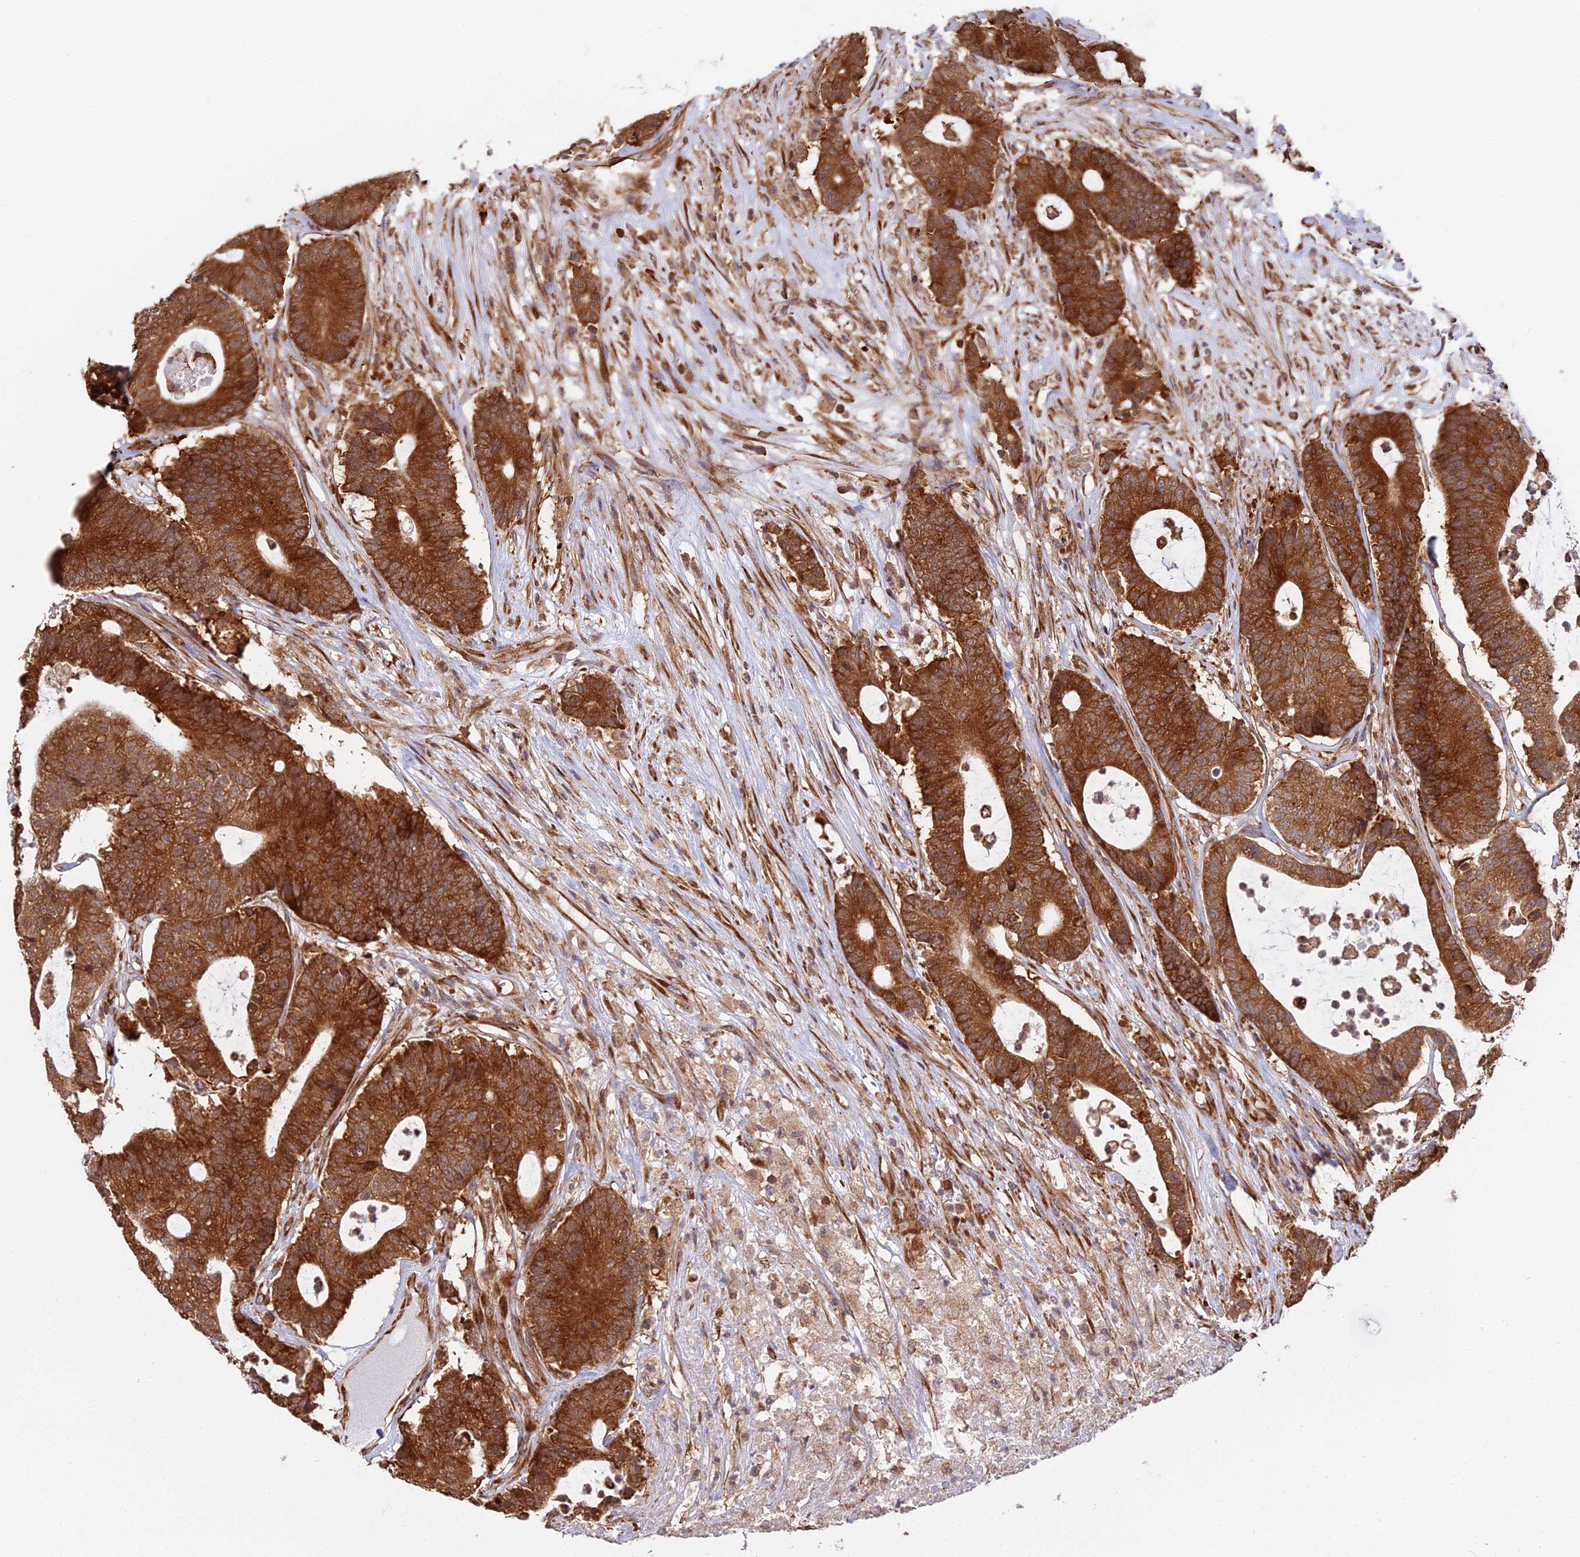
{"staining": {"intensity": "strong", "quantity": ">75%", "location": "cytoplasmic/membranous"}, "tissue": "colorectal cancer", "cell_type": "Tumor cells", "image_type": "cancer", "snomed": [{"axis": "morphology", "description": "Adenocarcinoma, NOS"}, {"axis": "topography", "description": "Colon"}], "caption": "Strong cytoplasmic/membranous positivity for a protein is identified in approximately >75% of tumor cells of colorectal cancer (adenocarcinoma) using IHC.", "gene": "RPL26", "patient": {"sex": "female", "age": 84}}